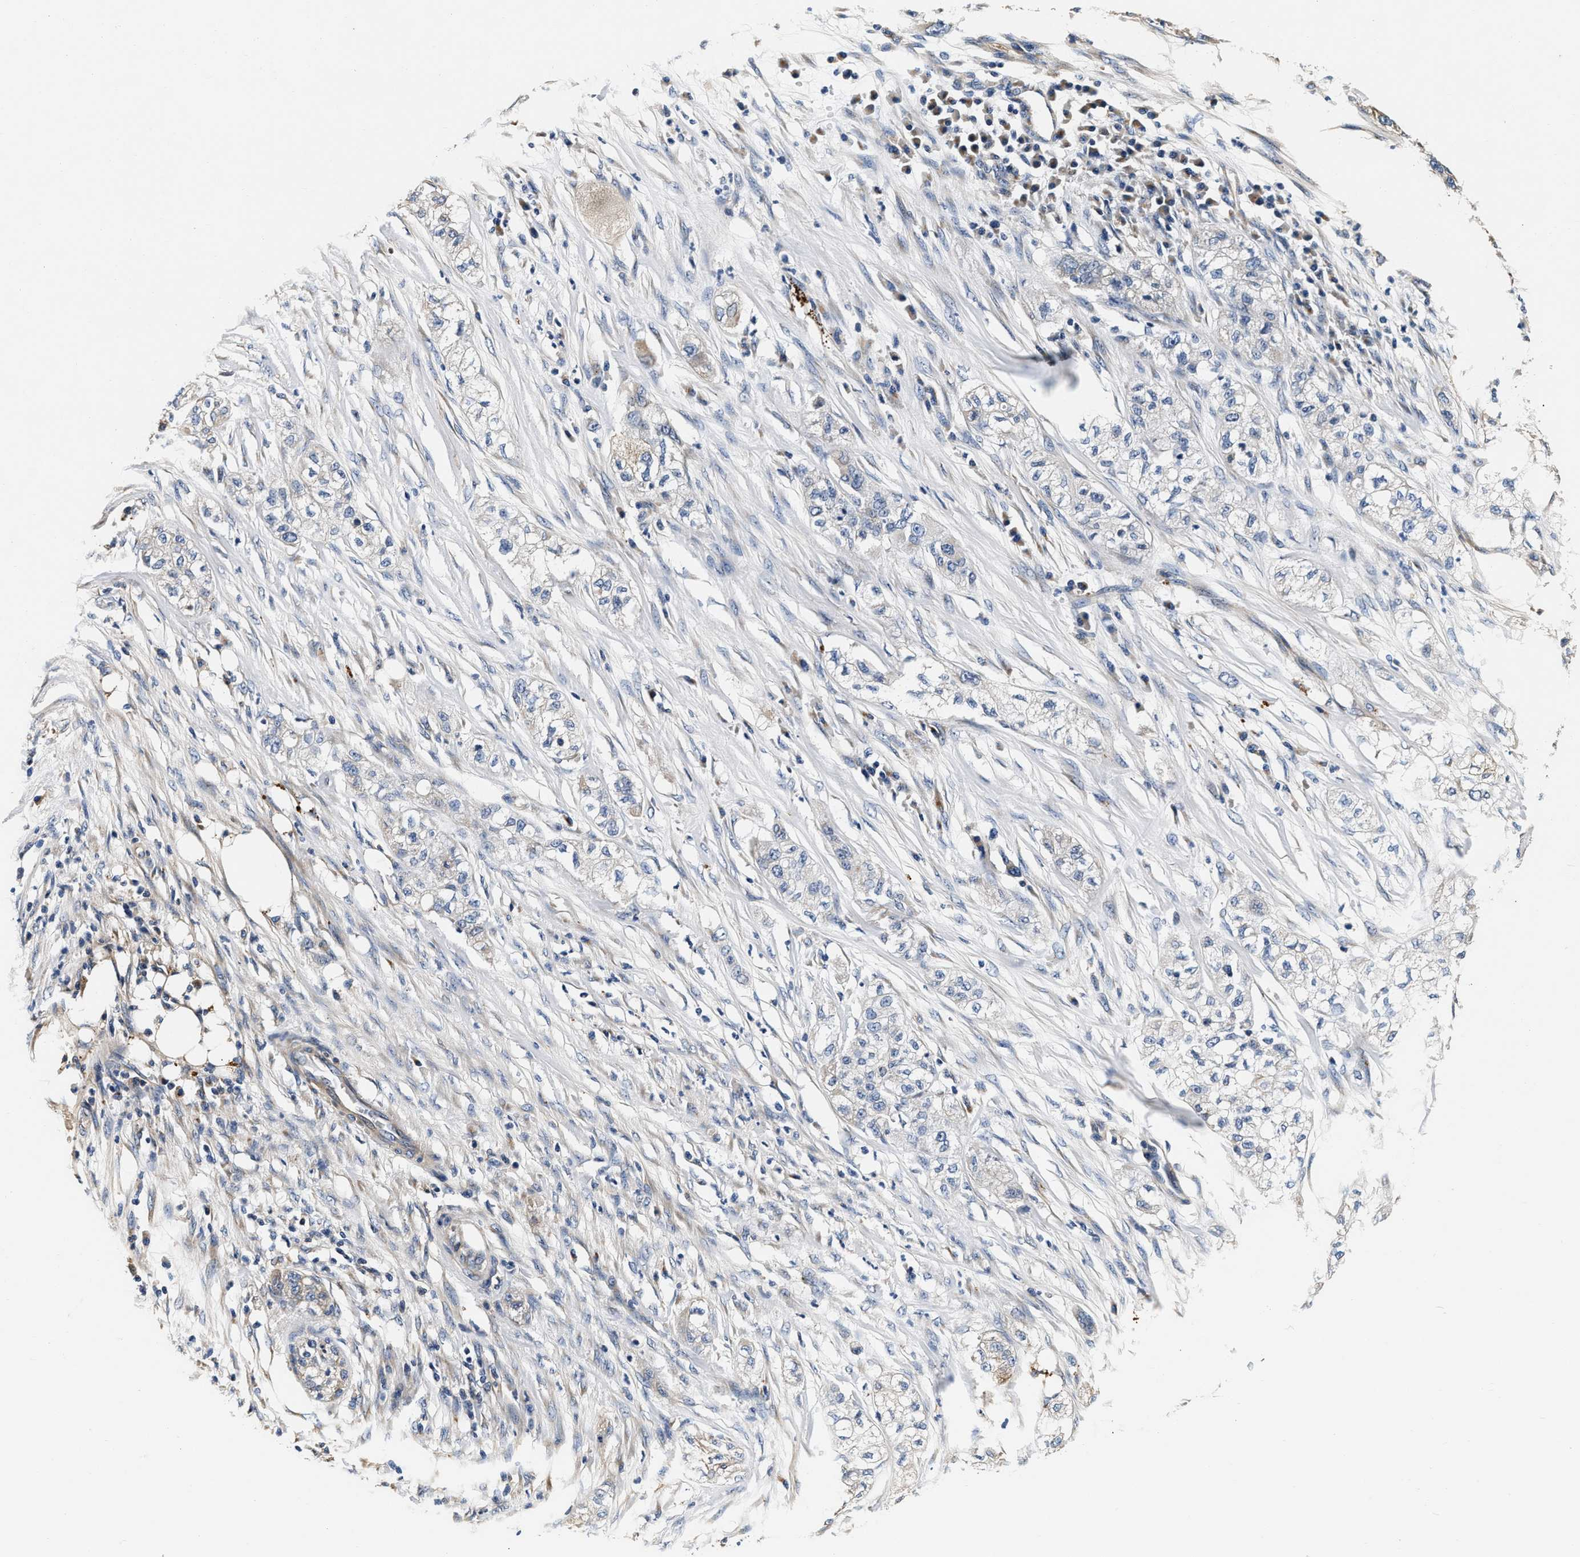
{"staining": {"intensity": "moderate", "quantity": "<25%", "location": "cytoplasmic/membranous"}, "tissue": "pancreatic cancer", "cell_type": "Tumor cells", "image_type": "cancer", "snomed": [{"axis": "morphology", "description": "Adenocarcinoma, NOS"}, {"axis": "topography", "description": "Pancreas"}], "caption": "Pancreatic cancer (adenocarcinoma) stained with DAB (3,3'-diaminobenzidine) immunohistochemistry (IHC) displays low levels of moderate cytoplasmic/membranous staining in about <25% of tumor cells. Nuclei are stained in blue.", "gene": "ABCG8", "patient": {"sex": "female", "age": 78}}